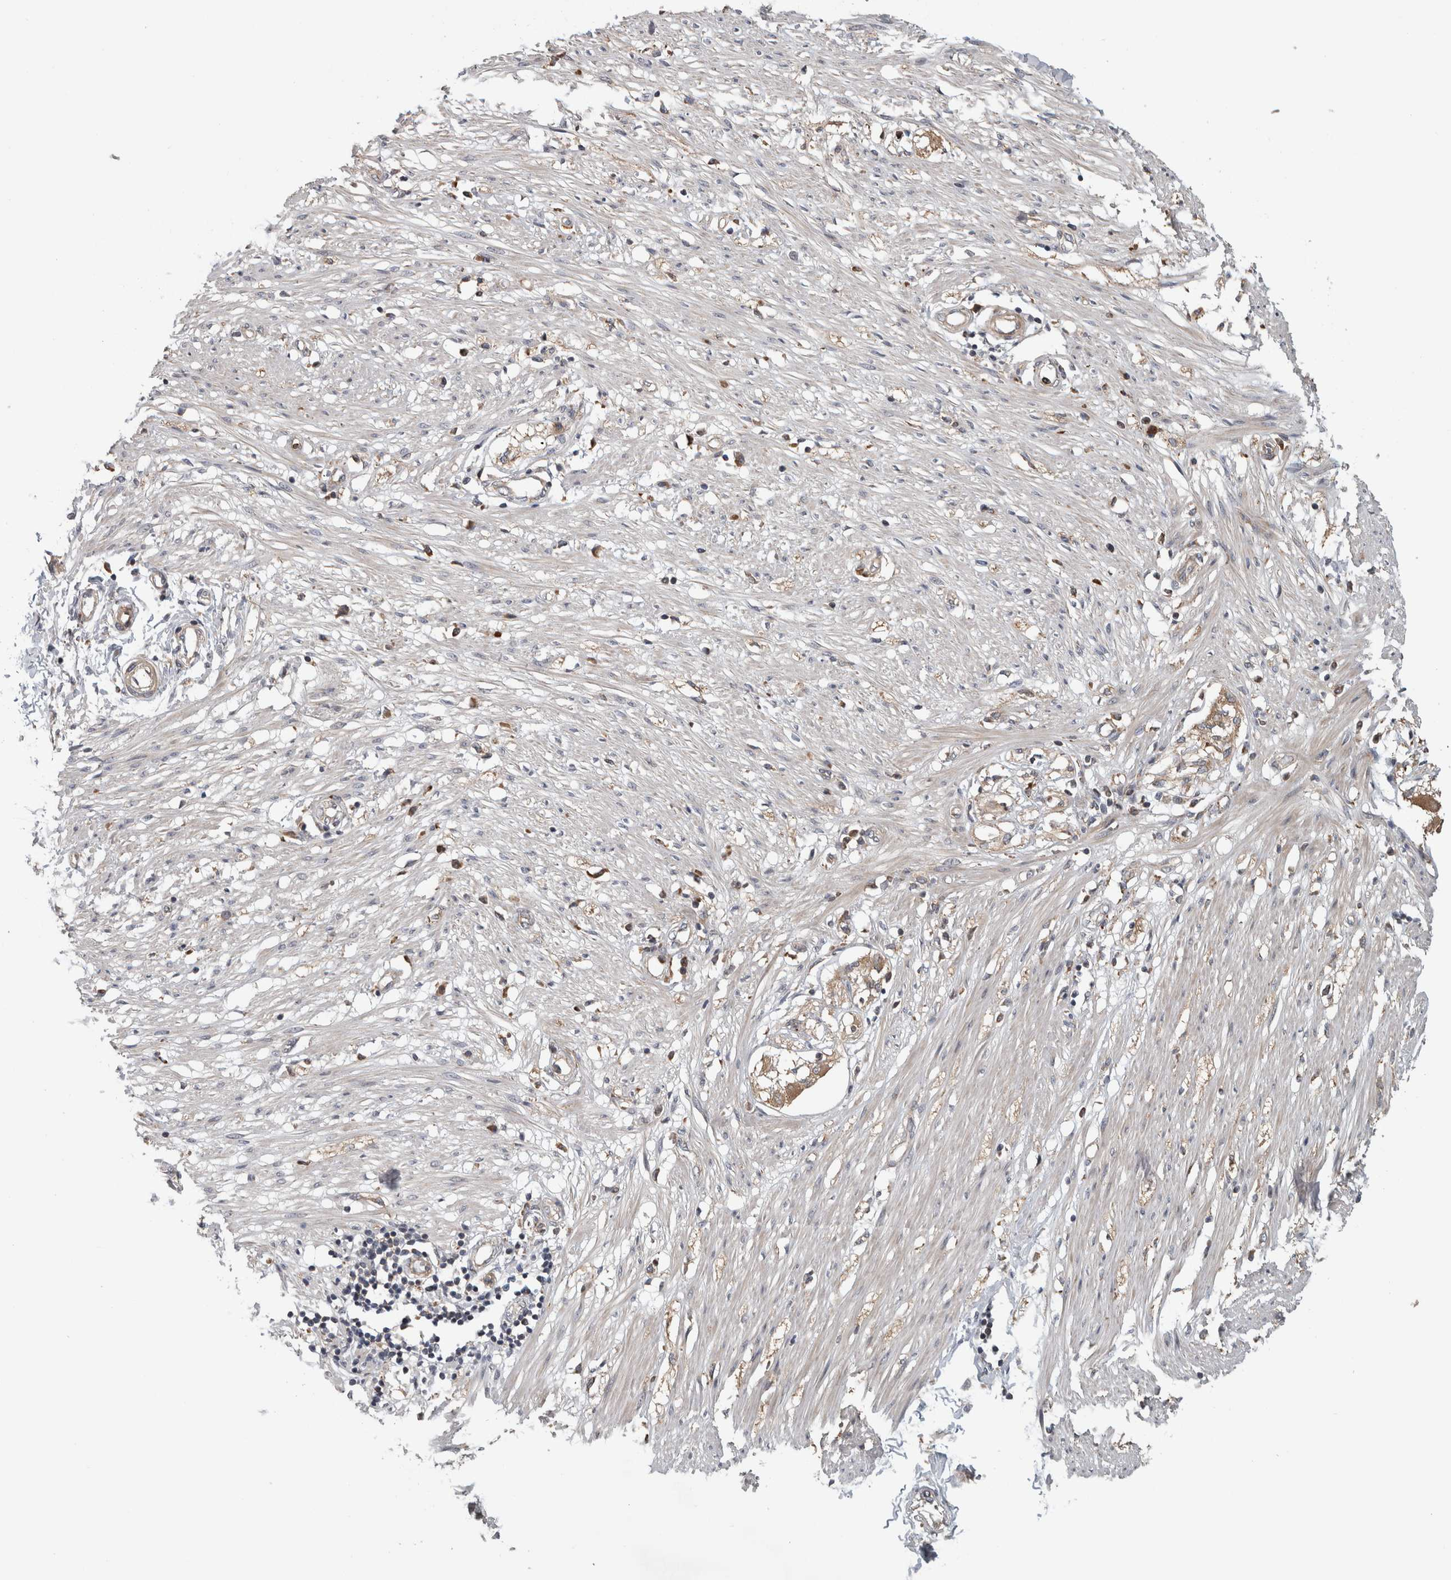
{"staining": {"intensity": "negative", "quantity": "none", "location": "none"}, "tissue": "adipose tissue", "cell_type": "Adipocytes", "image_type": "normal", "snomed": [{"axis": "morphology", "description": "Normal tissue, NOS"}, {"axis": "morphology", "description": "Adenocarcinoma, NOS"}, {"axis": "topography", "description": "Colon"}, {"axis": "topography", "description": "Peripheral nerve tissue"}], "caption": "This is a photomicrograph of IHC staining of benign adipose tissue, which shows no staining in adipocytes. The staining was performed using DAB (3,3'-diaminobenzidine) to visualize the protein expression in brown, while the nuclei were stained in blue with hematoxylin (Magnification: 20x).", "gene": "ADGRL3", "patient": {"sex": "male", "age": 14}}